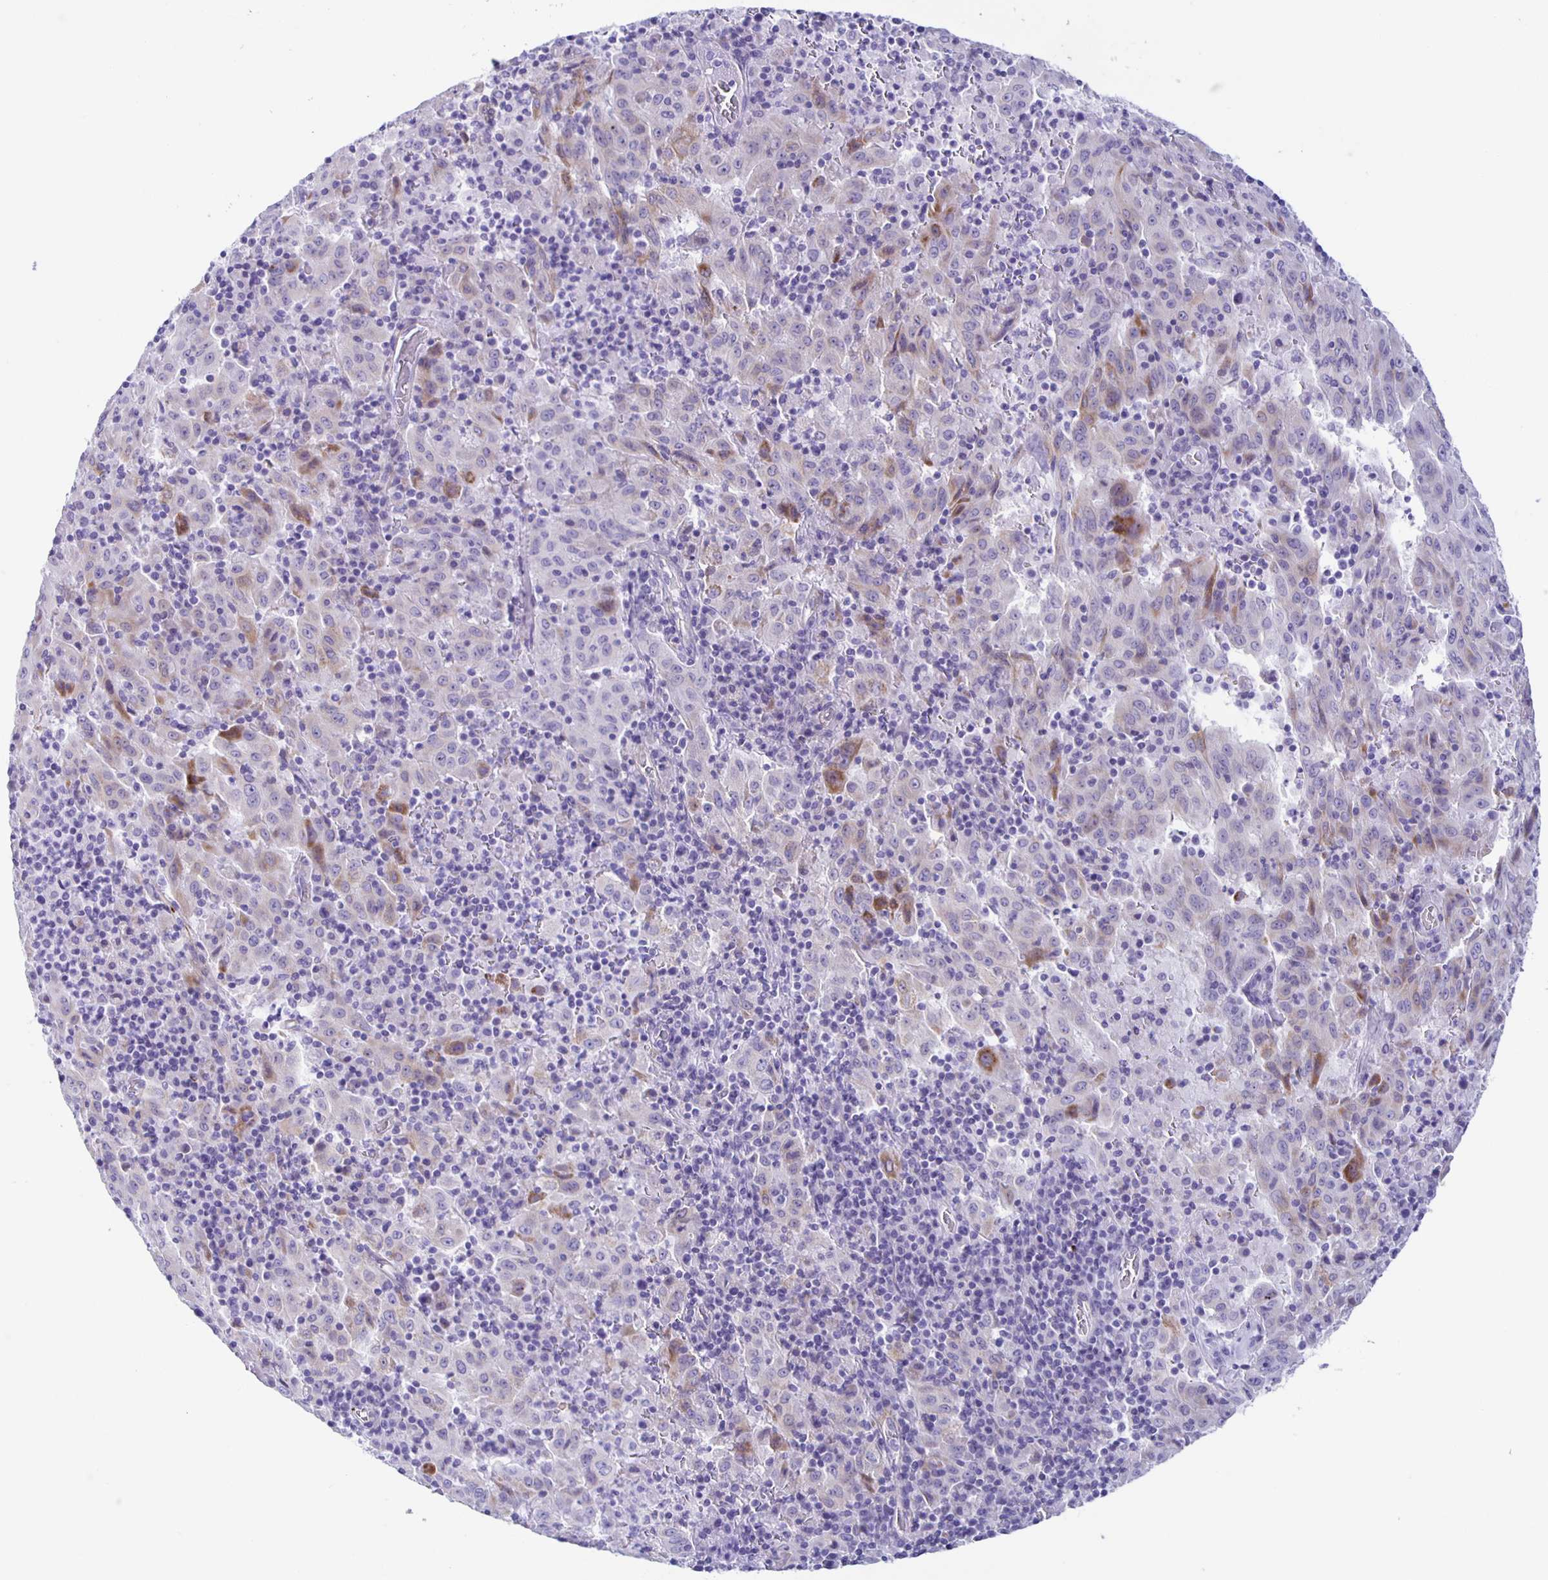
{"staining": {"intensity": "moderate", "quantity": "<25%", "location": "cytoplasmic/membranous"}, "tissue": "pancreatic cancer", "cell_type": "Tumor cells", "image_type": "cancer", "snomed": [{"axis": "morphology", "description": "Adenocarcinoma, NOS"}, {"axis": "topography", "description": "Pancreas"}], "caption": "Immunohistochemistry histopathology image of human adenocarcinoma (pancreatic) stained for a protein (brown), which shows low levels of moderate cytoplasmic/membranous expression in about <25% of tumor cells.", "gene": "AQP6", "patient": {"sex": "male", "age": 63}}